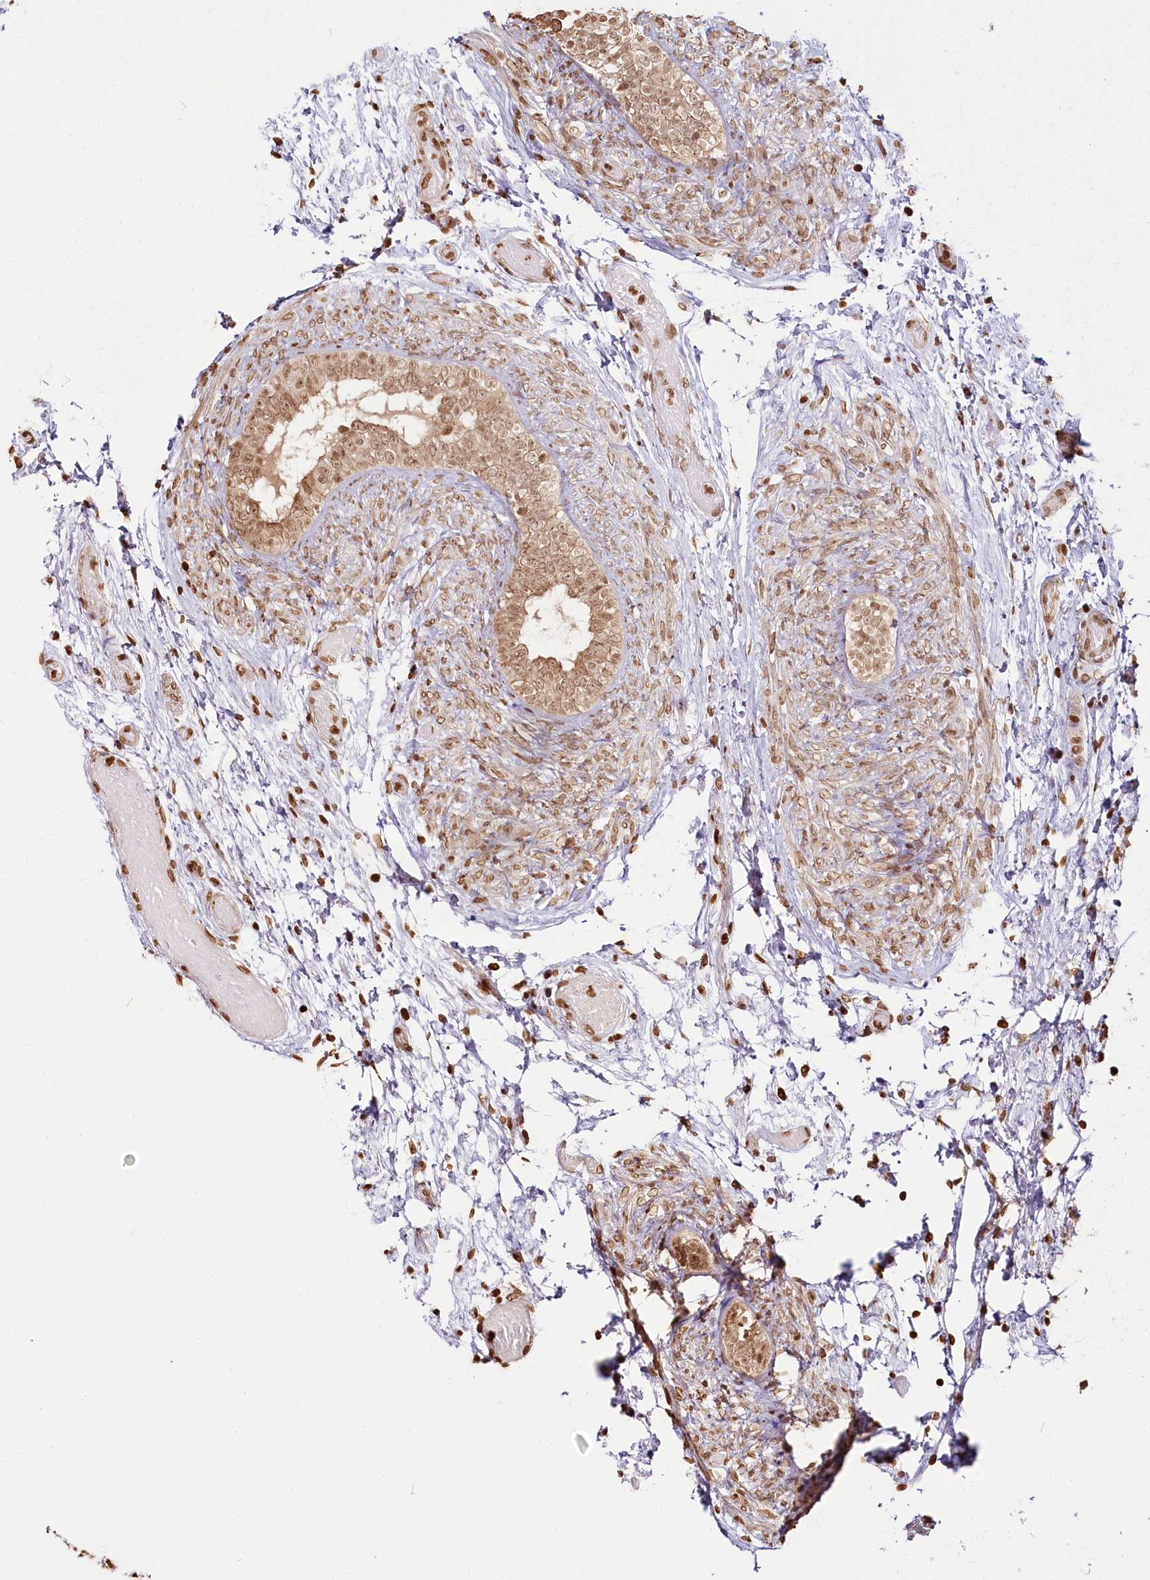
{"staining": {"intensity": "moderate", "quantity": ">75%", "location": "nuclear"}, "tissue": "epididymis", "cell_type": "Glandular cells", "image_type": "normal", "snomed": [{"axis": "morphology", "description": "Normal tissue, NOS"}, {"axis": "topography", "description": "Epididymis"}], "caption": "Immunohistochemical staining of normal epididymis reveals medium levels of moderate nuclear expression in about >75% of glandular cells. Immunohistochemistry (ihc) stains the protein in brown and the nuclei are stained blue.", "gene": "FAM13A", "patient": {"sex": "male", "age": 5}}